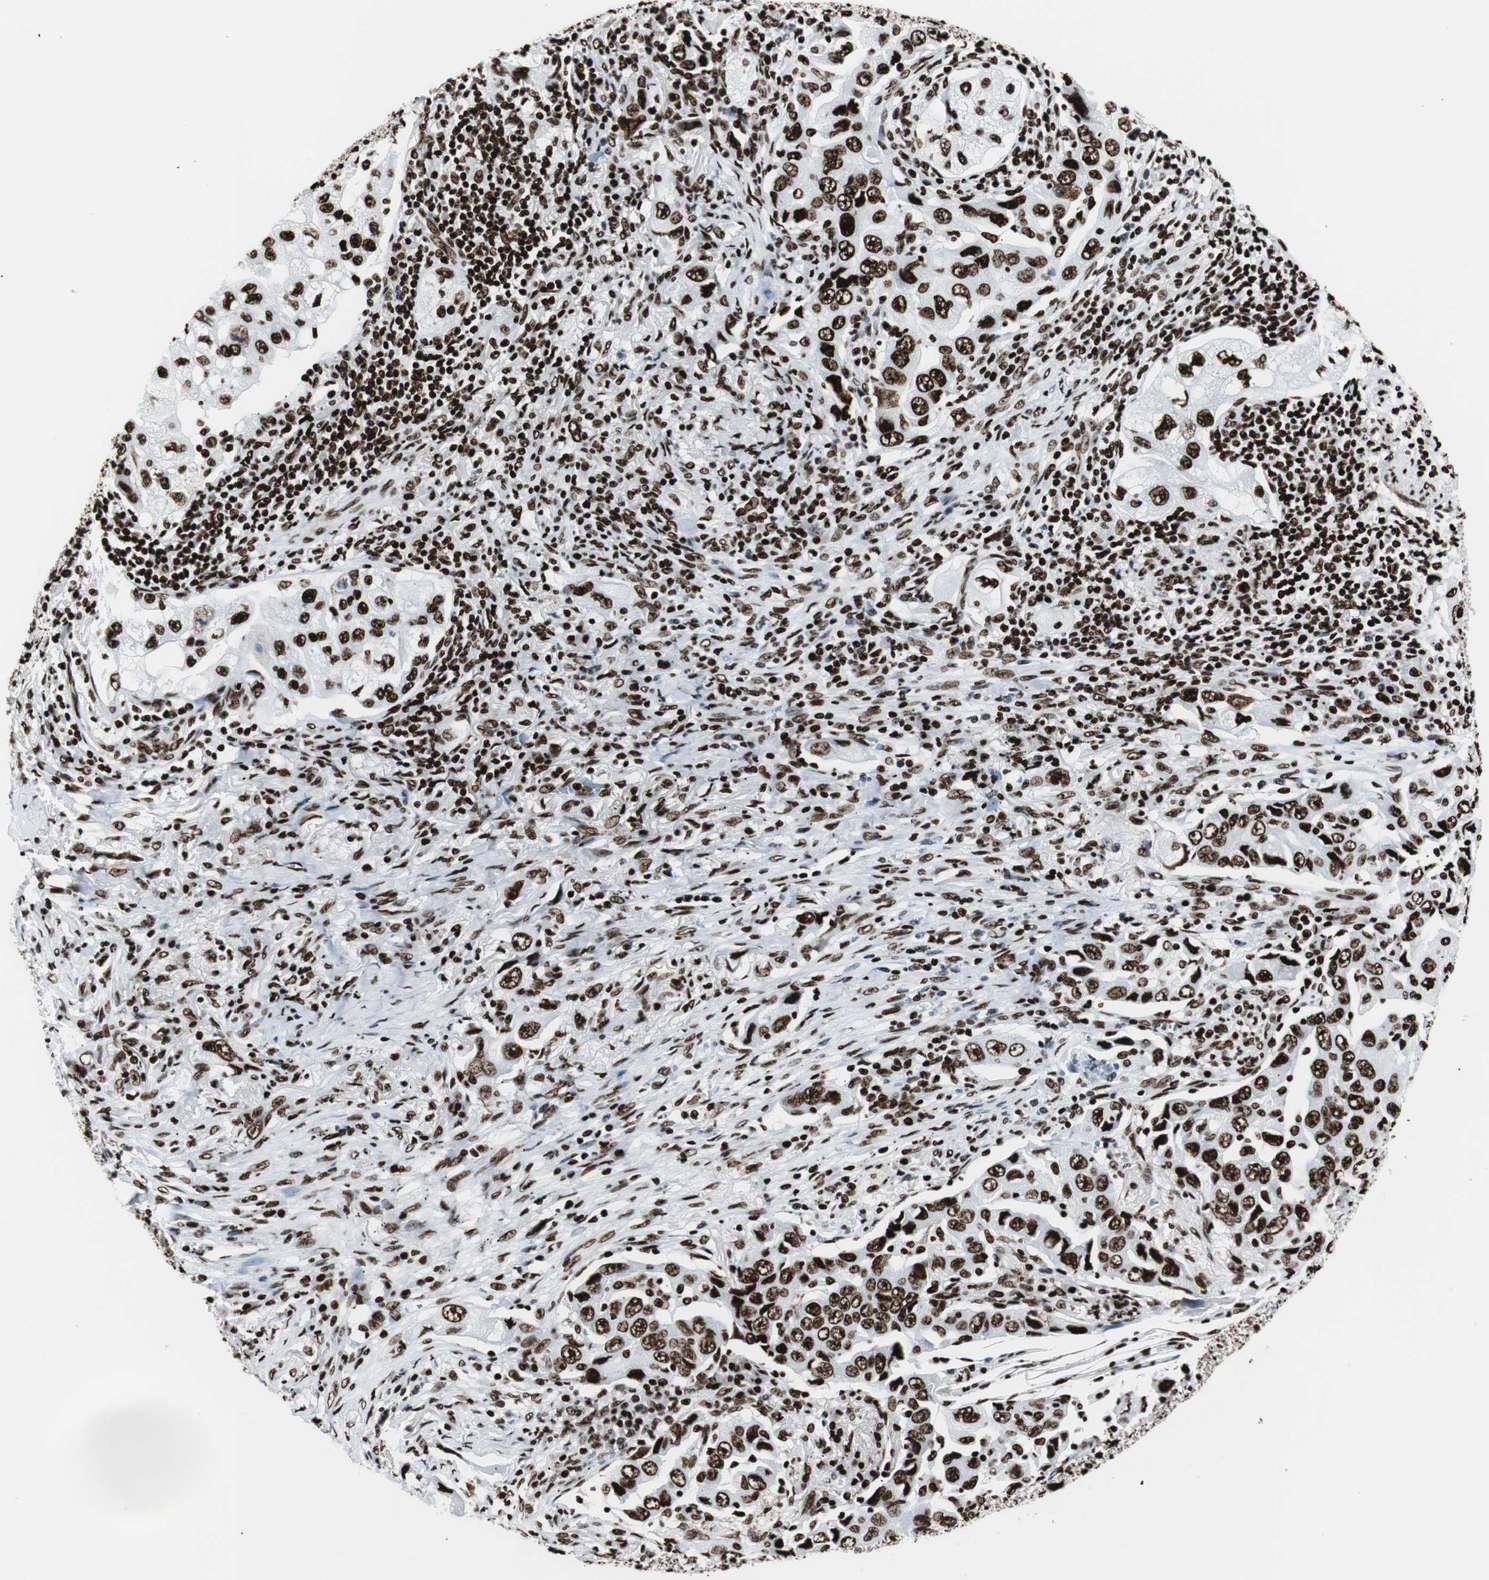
{"staining": {"intensity": "strong", "quantity": ">75%", "location": "nuclear"}, "tissue": "lung cancer", "cell_type": "Tumor cells", "image_type": "cancer", "snomed": [{"axis": "morphology", "description": "Adenocarcinoma, NOS"}, {"axis": "topography", "description": "Lung"}], "caption": "A brown stain highlights strong nuclear positivity of a protein in human lung cancer (adenocarcinoma) tumor cells.", "gene": "NCL", "patient": {"sex": "female", "age": 65}}